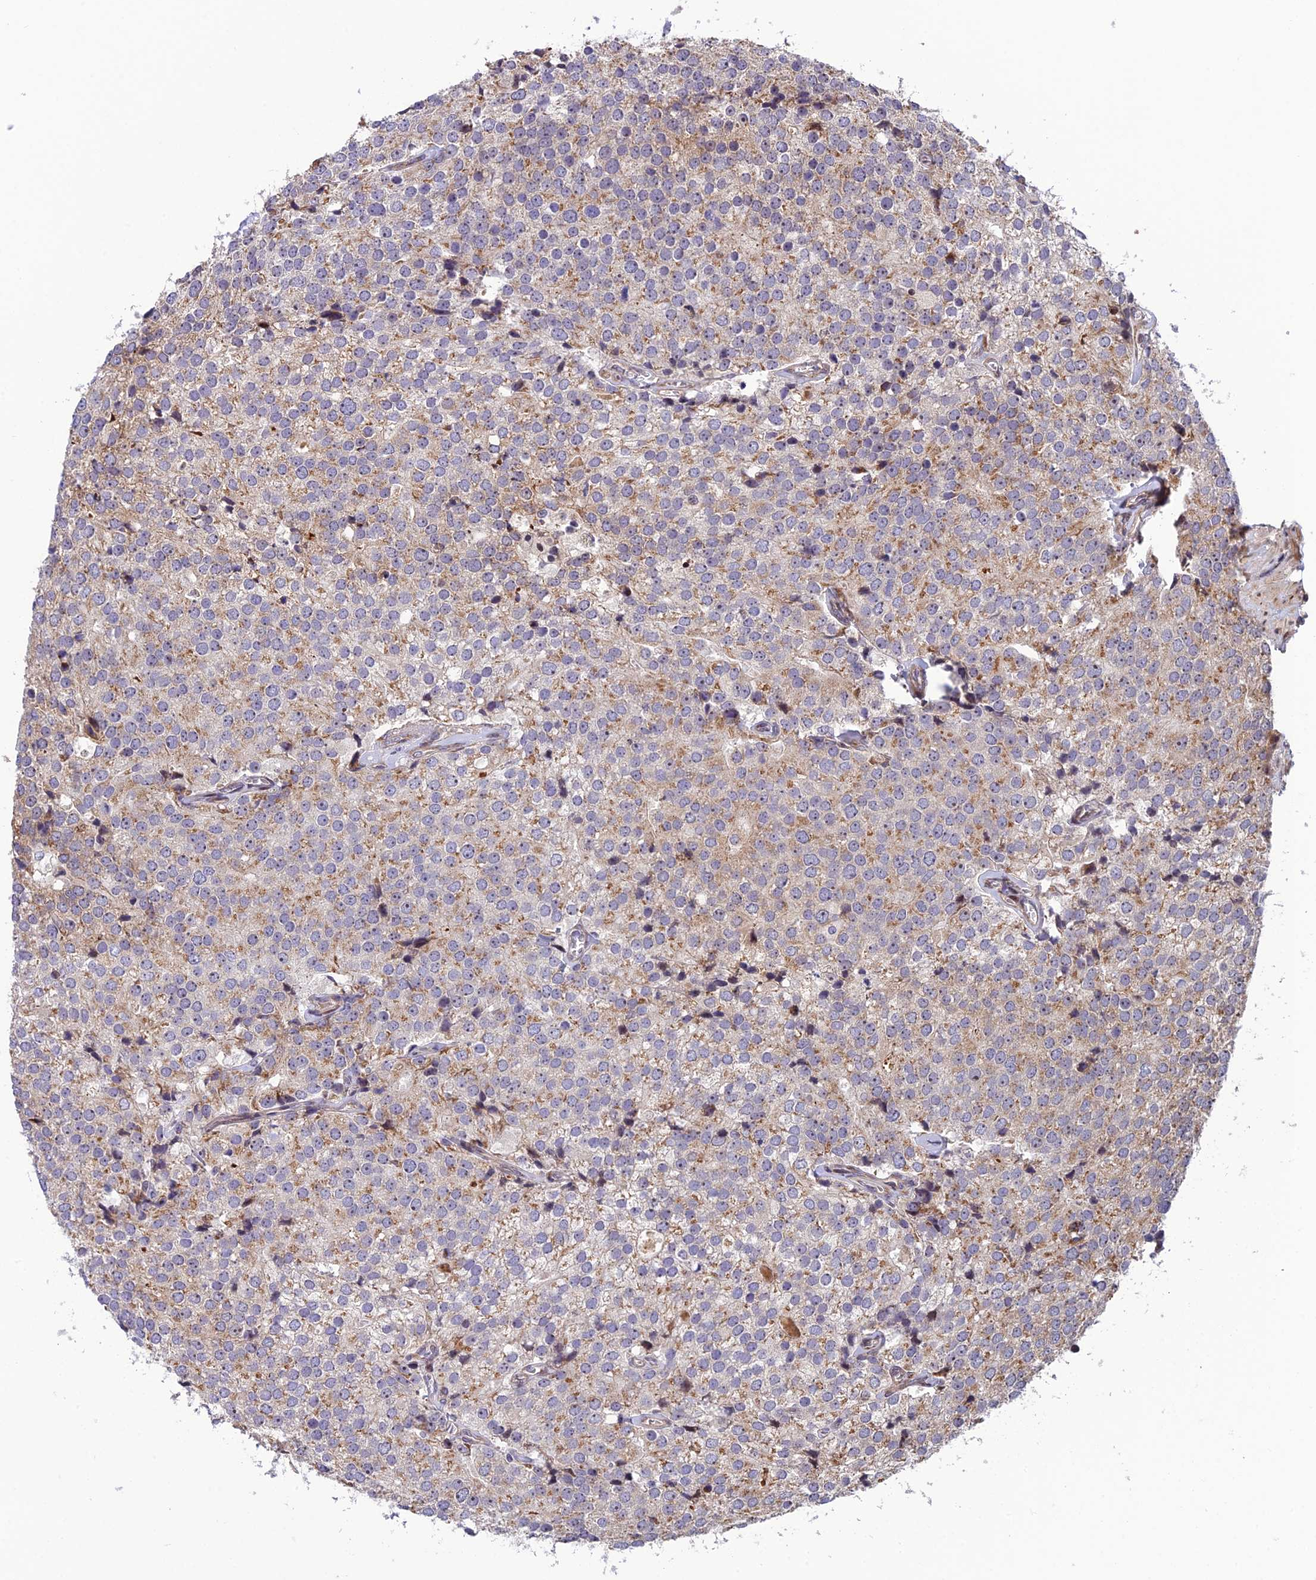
{"staining": {"intensity": "weak", "quantity": "25%-75%", "location": "cytoplasmic/membranous"}, "tissue": "prostate cancer", "cell_type": "Tumor cells", "image_type": "cancer", "snomed": [{"axis": "morphology", "description": "Adenocarcinoma, High grade"}, {"axis": "topography", "description": "Prostate"}], "caption": "Protein staining of prostate cancer (adenocarcinoma (high-grade)) tissue reveals weak cytoplasmic/membranous positivity in about 25%-75% of tumor cells. (DAB (3,3'-diaminobenzidine) = brown stain, brightfield microscopy at high magnification).", "gene": "SMIM7", "patient": {"sex": "male", "age": 49}}